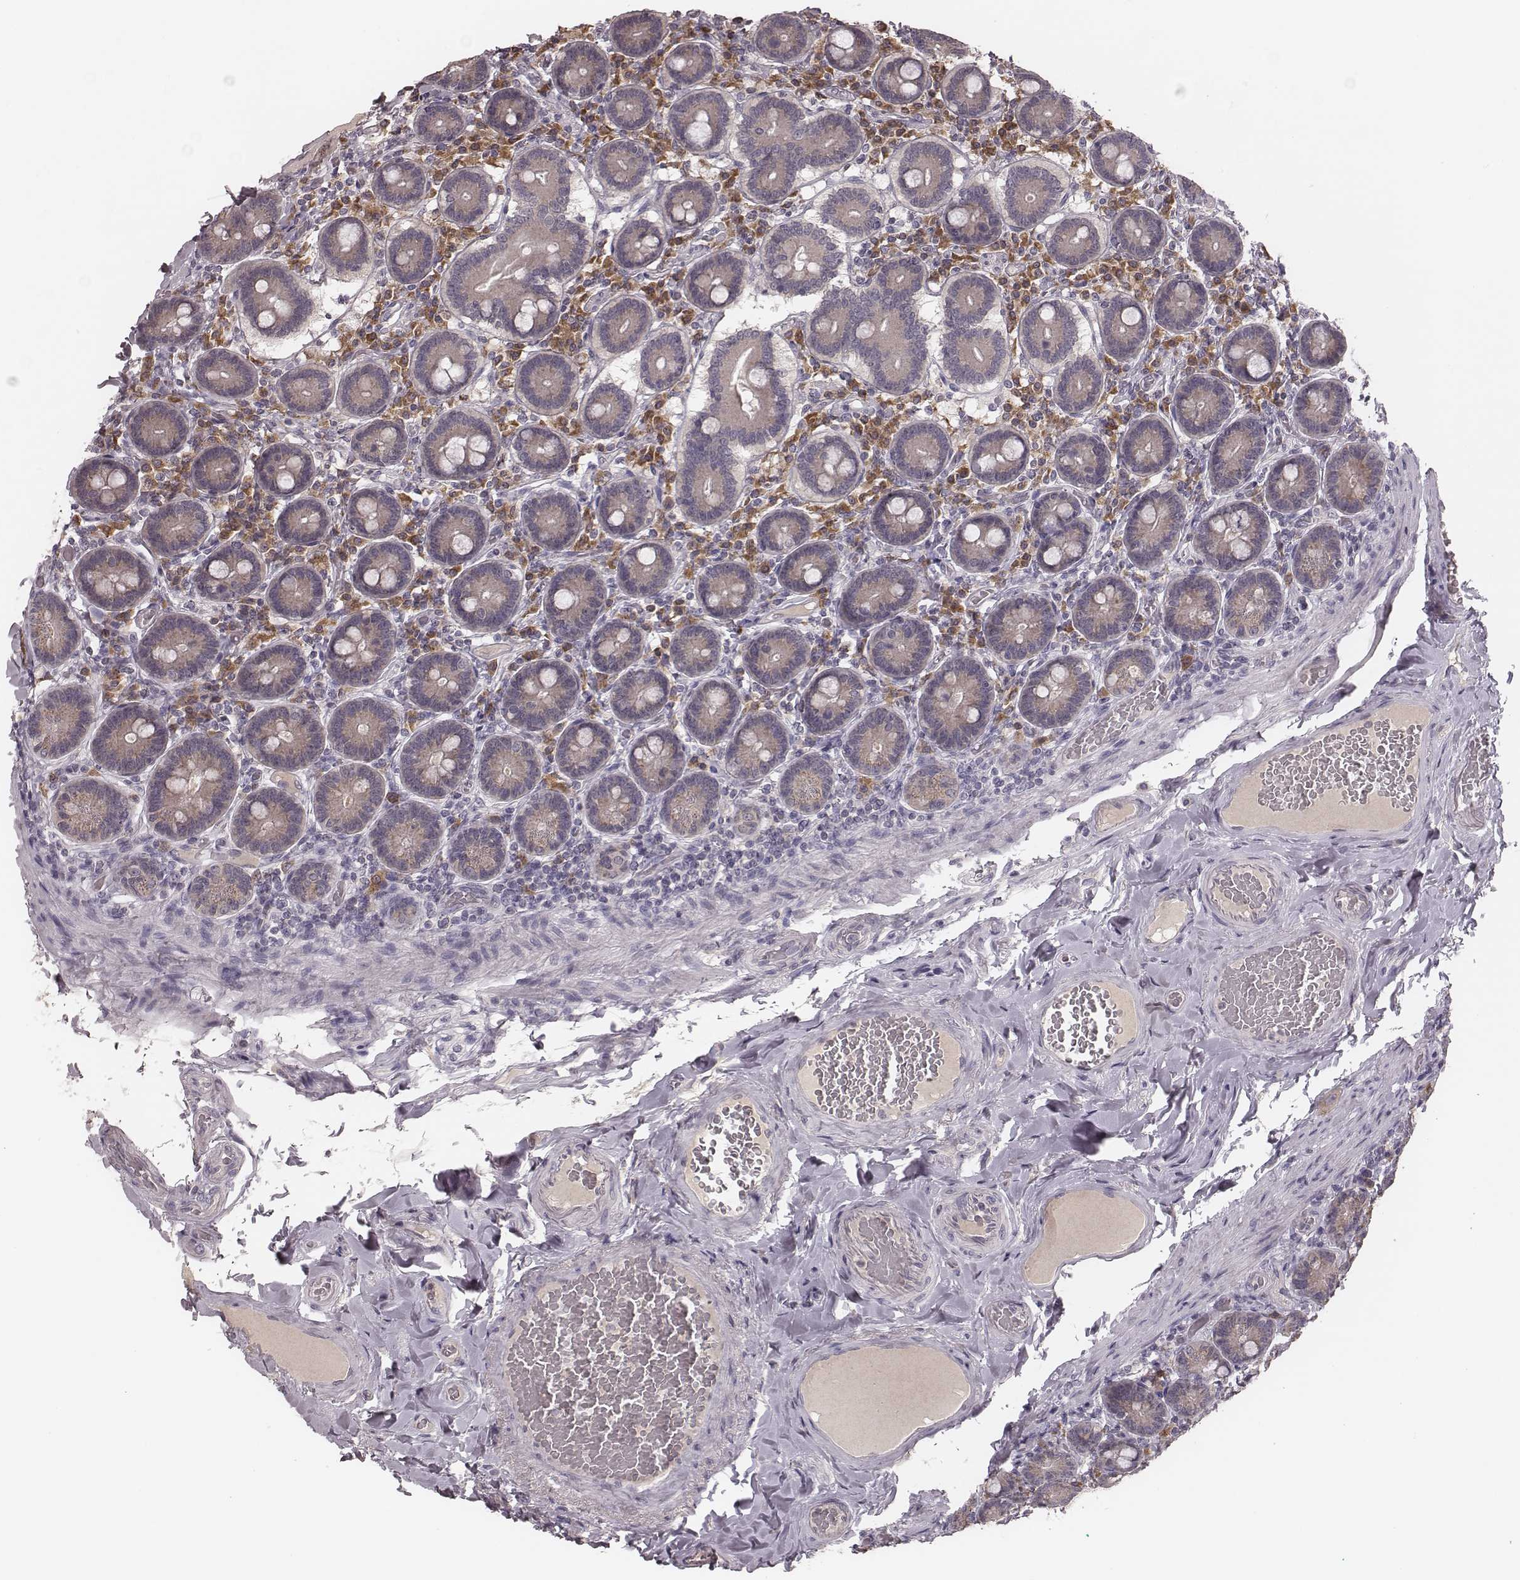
{"staining": {"intensity": "weak", "quantity": ">75%", "location": "cytoplasmic/membranous"}, "tissue": "duodenum", "cell_type": "Glandular cells", "image_type": "normal", "snomed": [{"axis": "morphology", "description": "Normal tissue, NOS"}, {"axis": "topography", "description": "Duodenum"}], "caption": "Weak cytoplasmic/membranous positivity for a protein is appreciated in about >75% of glandular cells of normal duodenum using immunohistochemistry (IHC).", "gene": "P2RX5", "patient": {"sex": "female", "age": 62}}